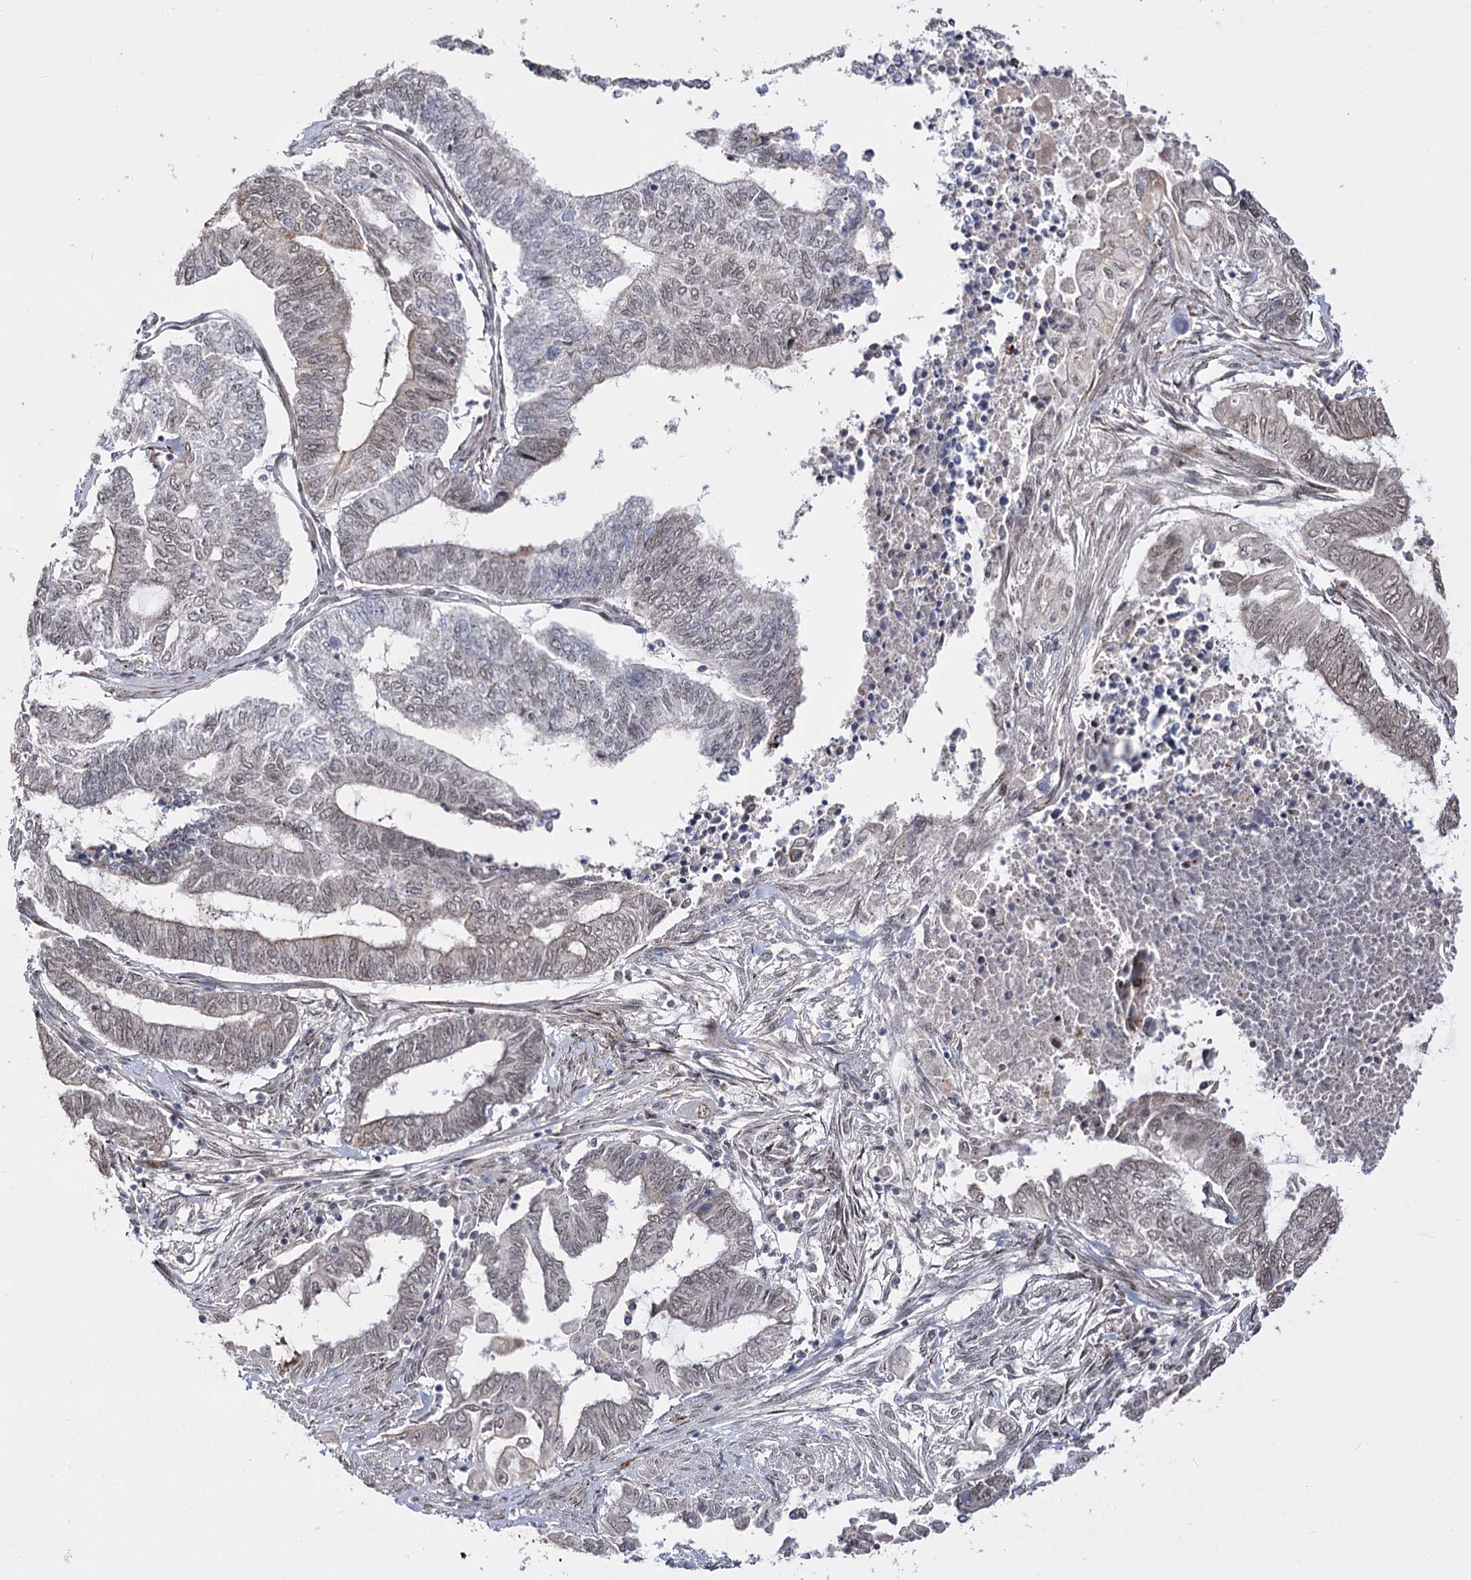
{"staining": {"intensity": "weak", "quantity": "25%-75%", "location": "nuclear"}, "tissue": "endometrial cancer", "cell_type": "Tumor cells", "image_type": "cancer", "snomed": [{"axis": "morphology", "description": "Adenocarcinoma, NOS"}, {"axis": "topography", "description": "Uterus"}, {"axis": "topography", "description": "Endometrium"}], "caption": "This is a photomicrograph of immunohistochemistry (IHC) staining of adenocarcinoma (endometrial), which shows weak positivity in the nuclear of tumor cells.", "gene": "STOX1", "patient": {"sex": "female", "age": 70}}